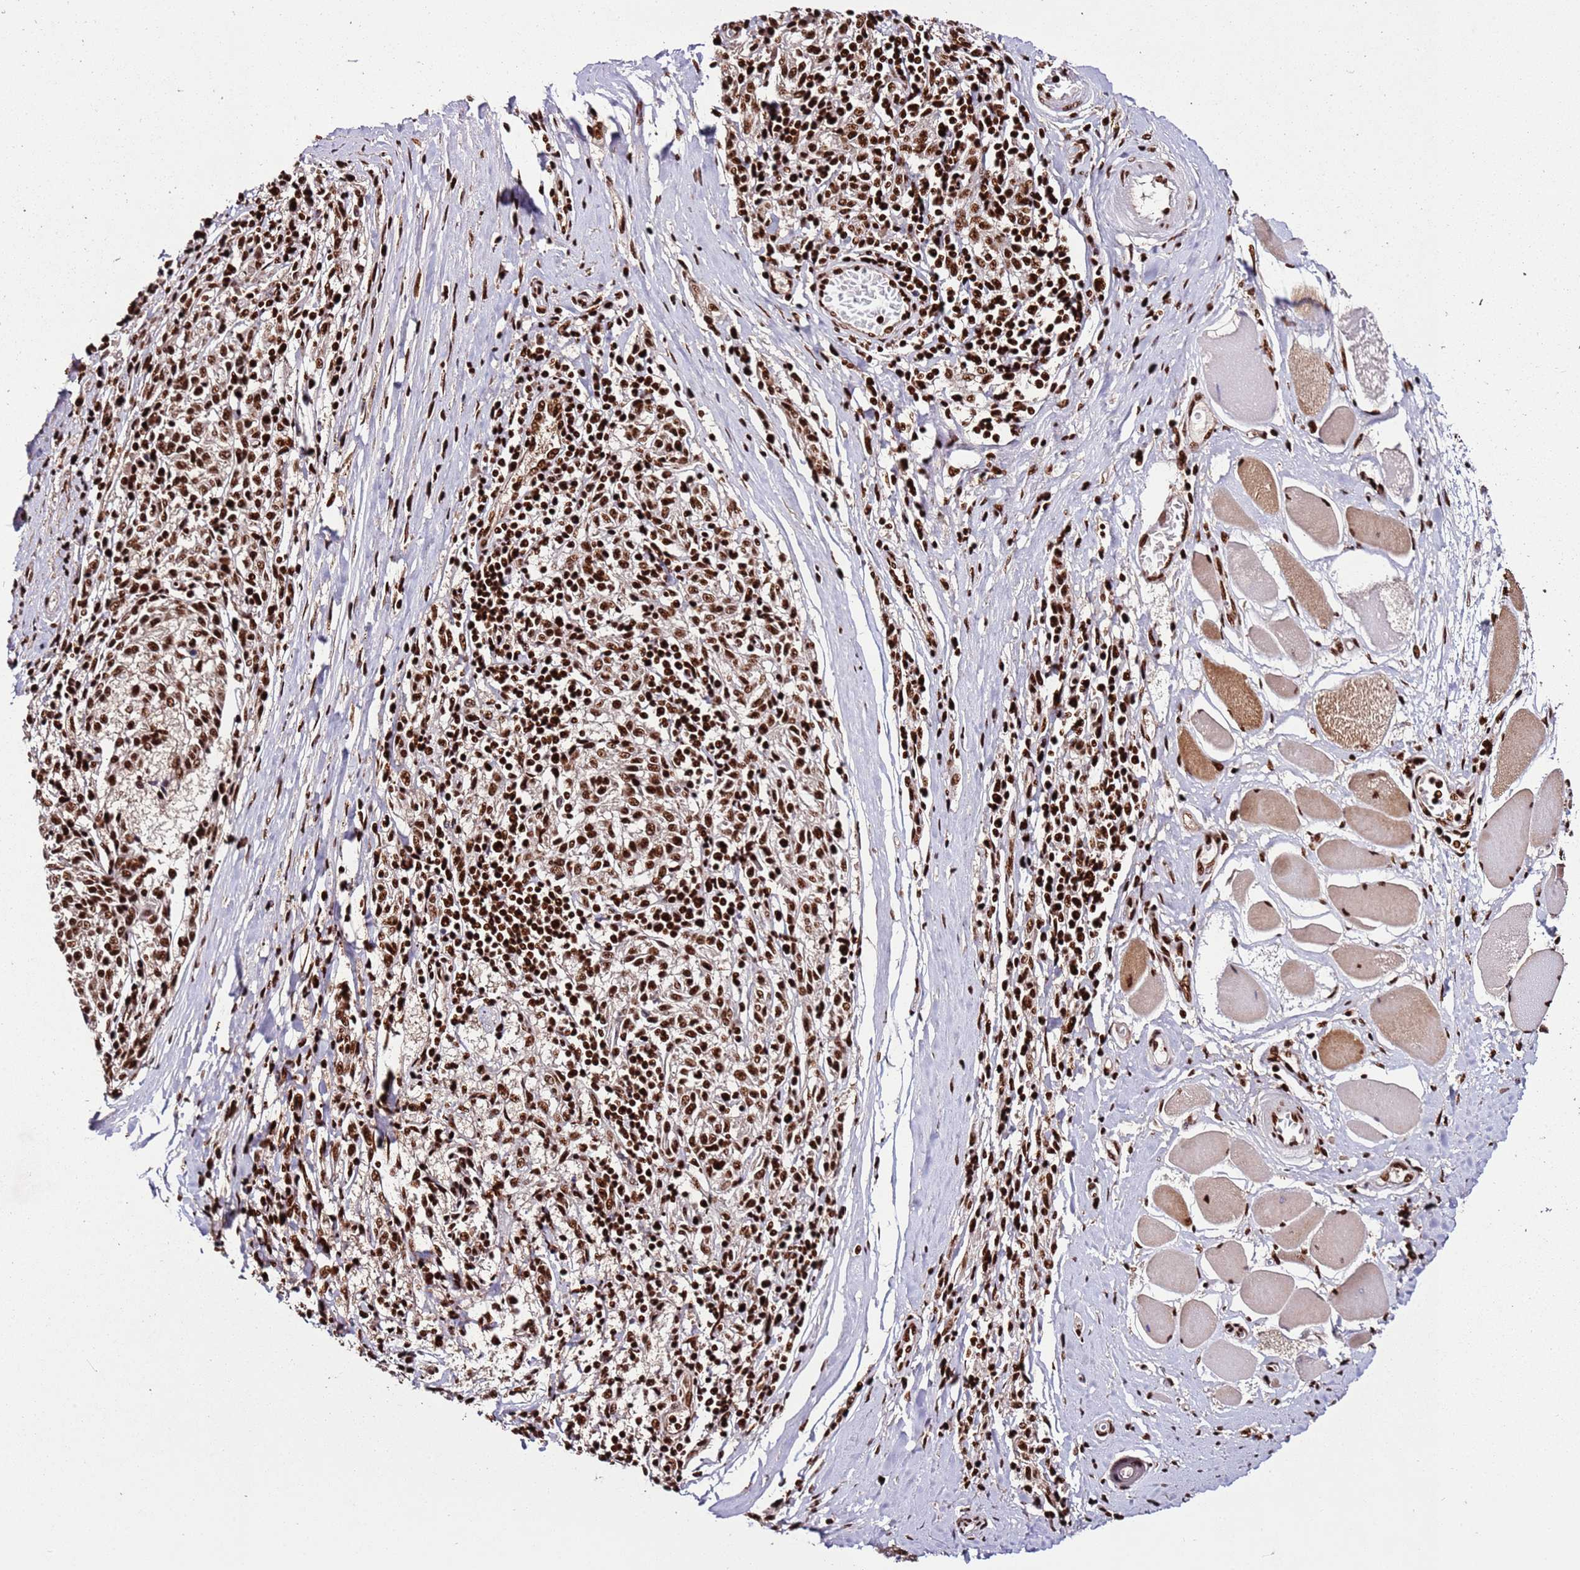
{"staining": {"intensity": "strong", "quantity": "25%-75%", "location": "nuclear"}, "tissue": "melanoma", "cell_type": "Tumor cells", "image_type": "cancer", "snomed": [{"axis": "morphology", "description": "Malignant melanoma, NOS"}, {"axis": "topography", "description": "Skin"}], "caption": "Immunohistochemical staining of malignant melanoma exhibits high levels of strong nuclear staining in approximately 25%-75% of tumor cells.", "gene": "C6orf226", "patient": {"sex": "female", "age": 72}}